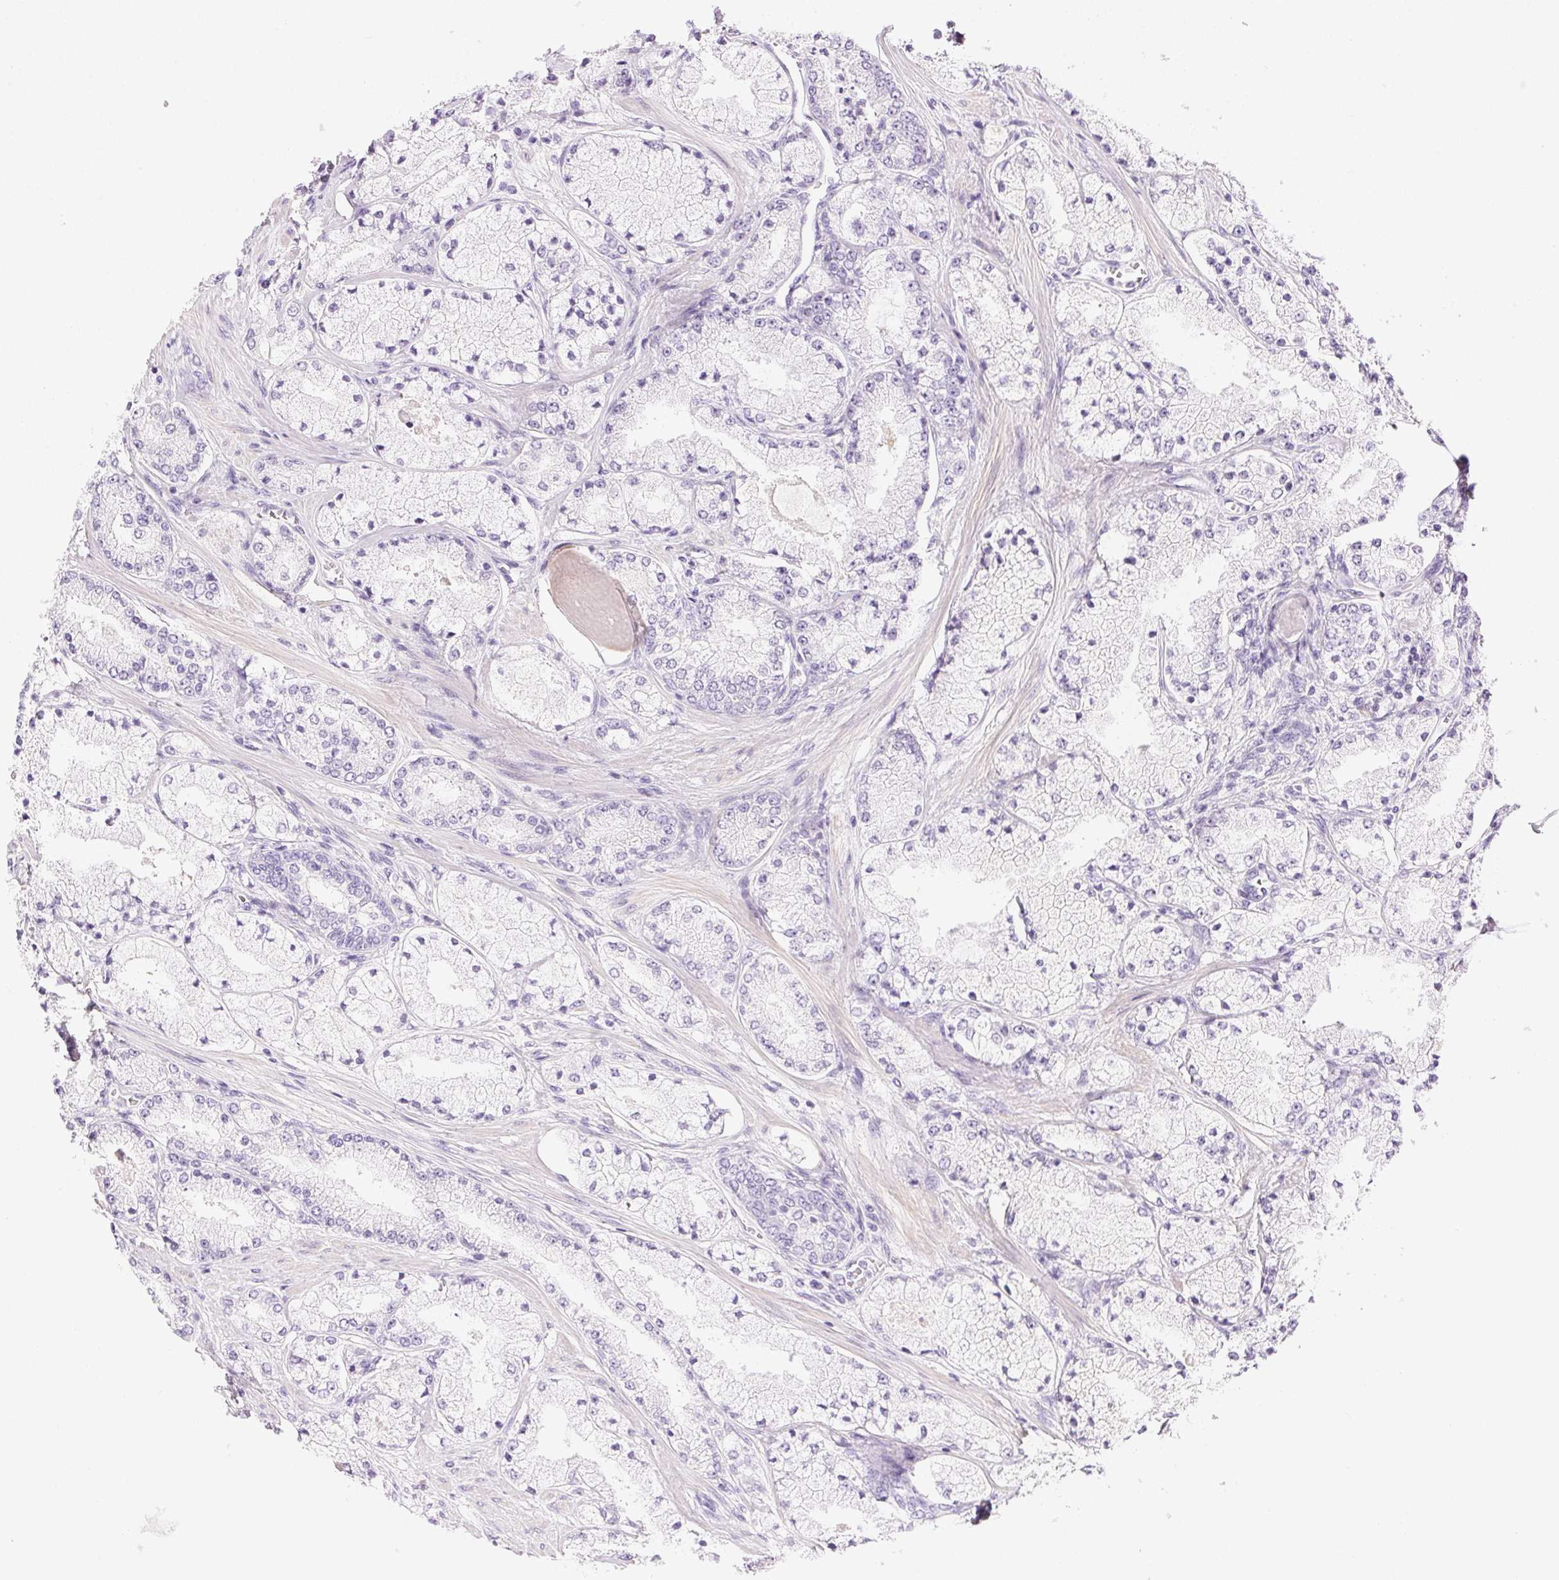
{"staining": {"intensity": "negative", "quantity": "none", "location": "none"}, "tissue": "prostate cancer", "cell_type": "Tumor cells", "image_type": "cancer", "snomed": [{"axis": "morphology", "description": "Adenocarcinoma, High grade"}, {"axis": "topography", "description": "Prostate"}], "caption": "A photomicrograph of prostate high-grade adenocarcinoma stained for a protein shows no brown staining in tumor cells.", "gene": "CTRL", "patient": {"sex": "male", "age": 63}}